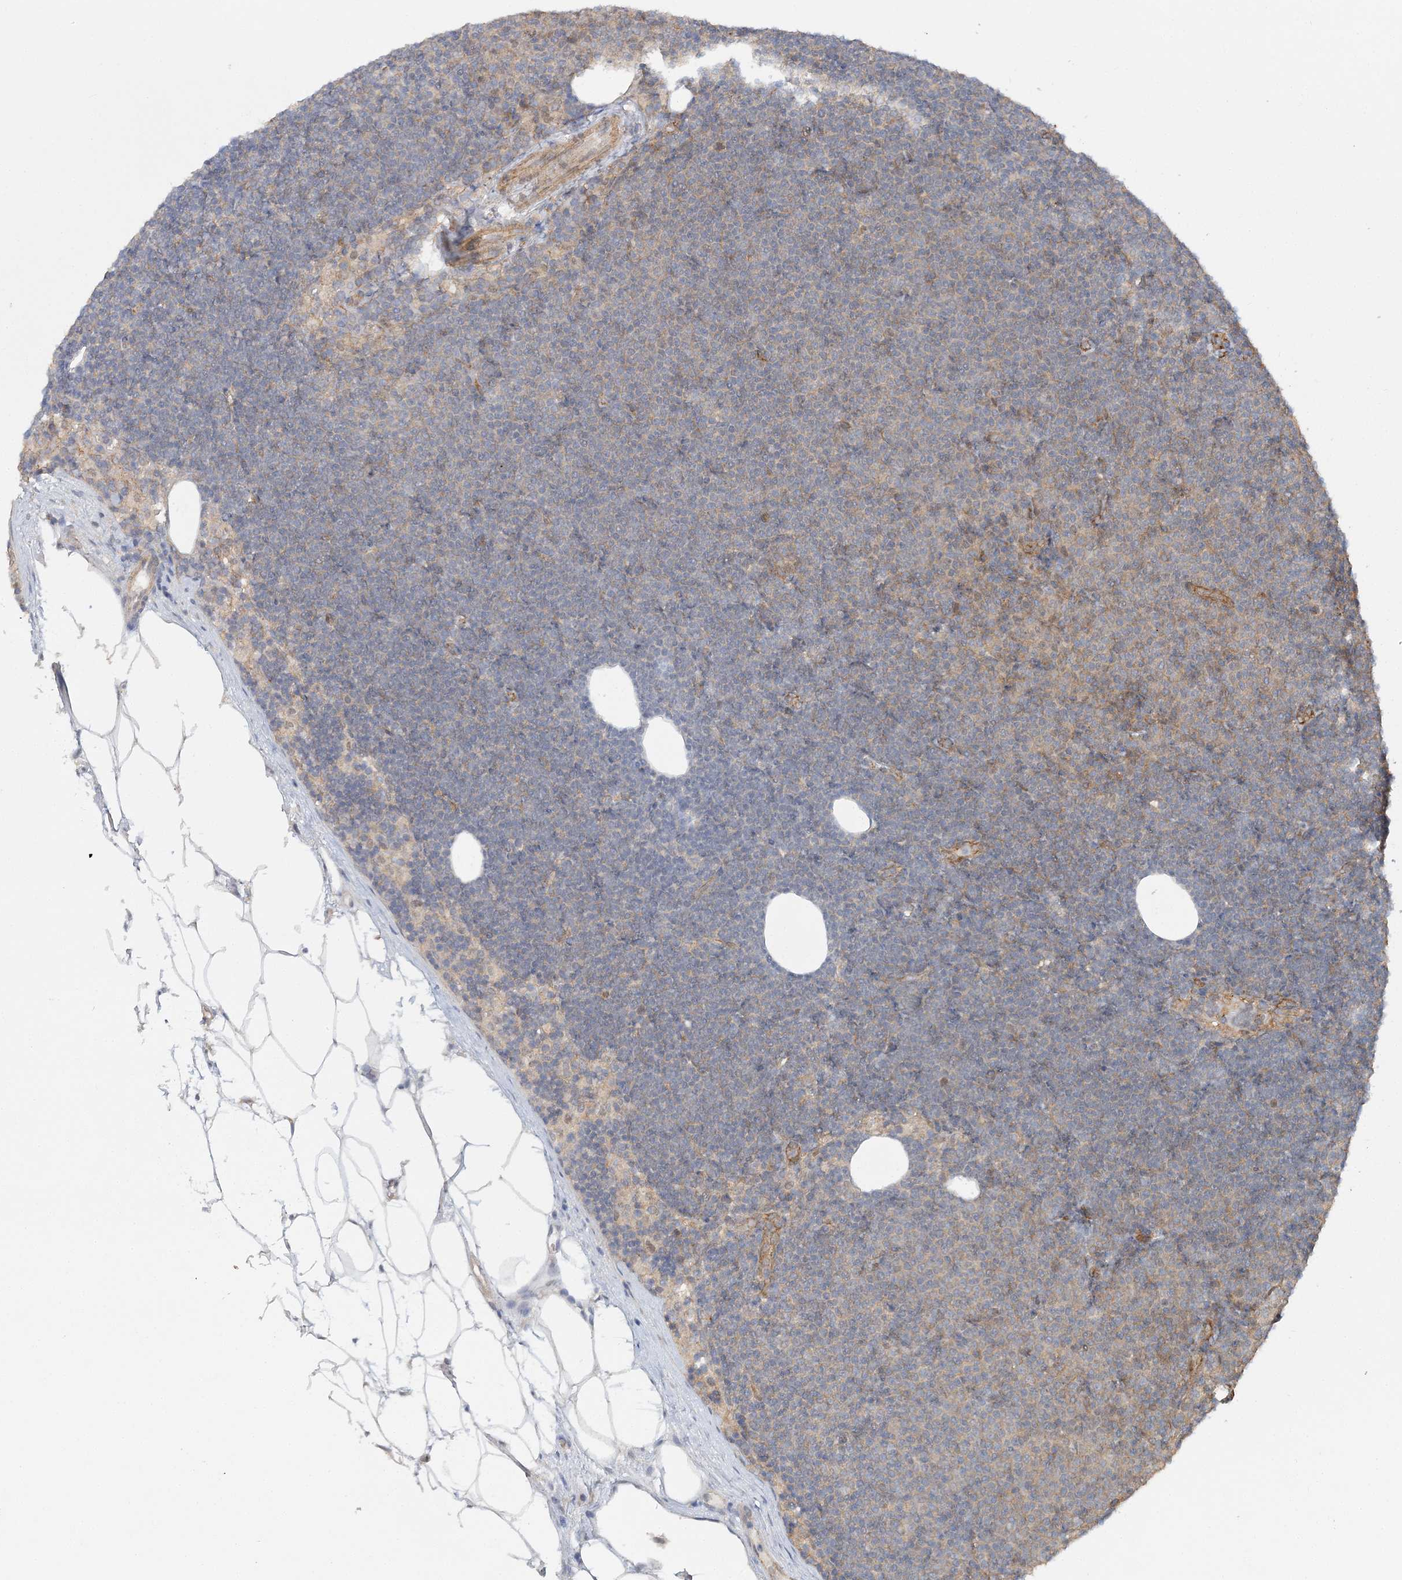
{"staining": {"intensity": "negative", "quantity": "none", "location": "none"}, "tissue": "lymphoma", "cell_type": "Tumor cells", "image_type": "cancer", "snomed": [{"axis": "morphology", "description": "Malignant lymphoma, non-Hodgkin's type, Low grade"}, {"axis": "topography", "description": "Lymph node"}], "caption": "Lymphoma stained for a protein using IHC shows no staining tumor cells.", "gene": "MAT2B", "patient": {"sex": "female", "age": 53}}